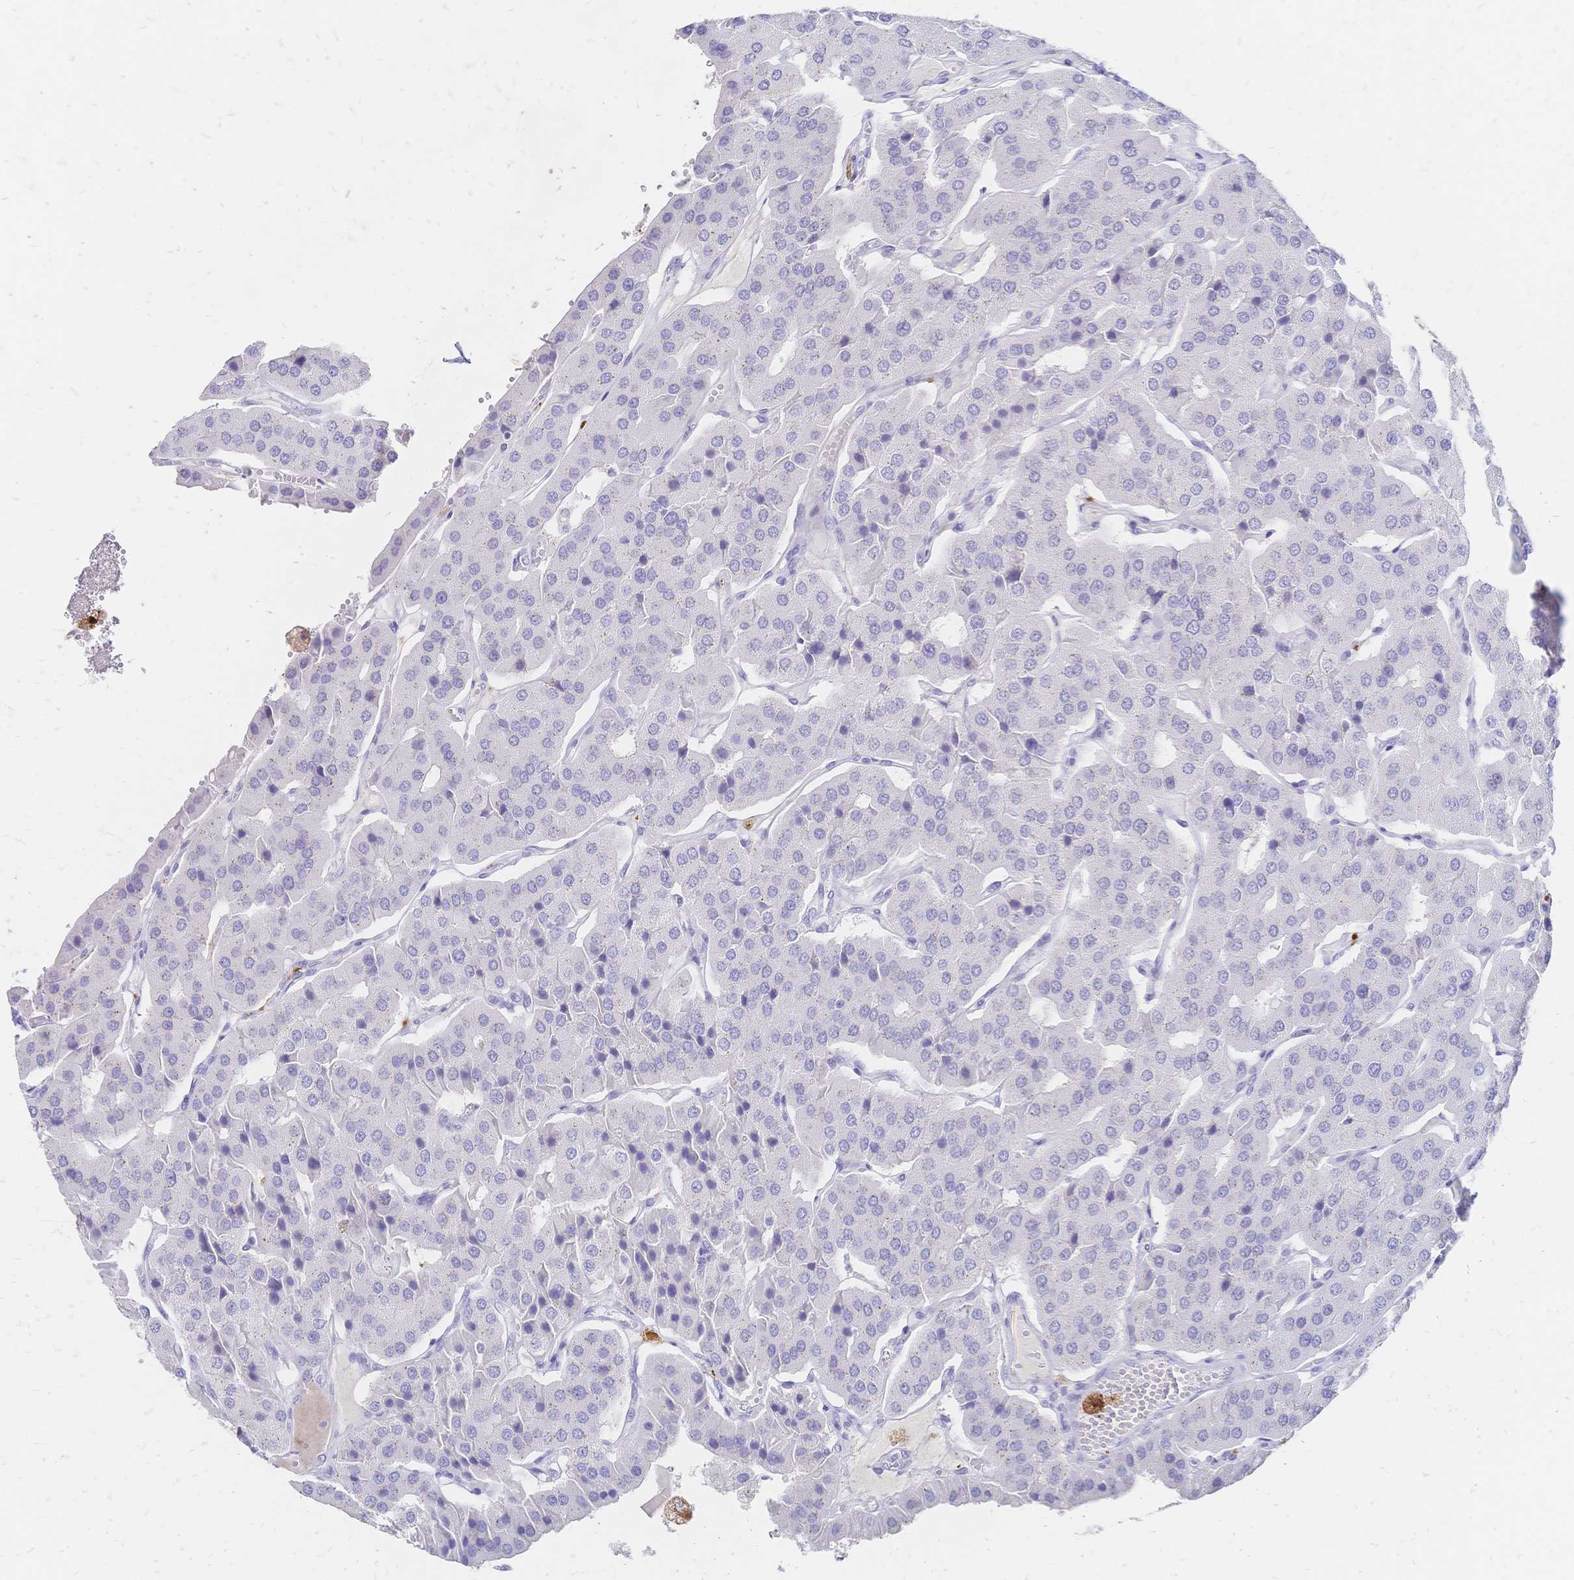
{"staining": {"intensity": "negative", "quantity": "none", "location": "none"}, "tissue": "parathyroid gland", "cell_type": "Glandular cells", "image_type": "normal", "snomed": [{"axis": "morphology", "description": "Normal tissue, NOS"}, {"axis": "morphology", "description": "Adenoma, NOS"}, {"axis": "topography", "description": "Parathyroid gland"}], "caption": "Immunohistochemical staining of benign human parathyroid gland demonstrates no significant expression in glandular cells. (Brightfield microscopy of DAB IHC at high magnification).", "gene": "PSORS1C2", "patient": {"sex": "female", "age": 86}}